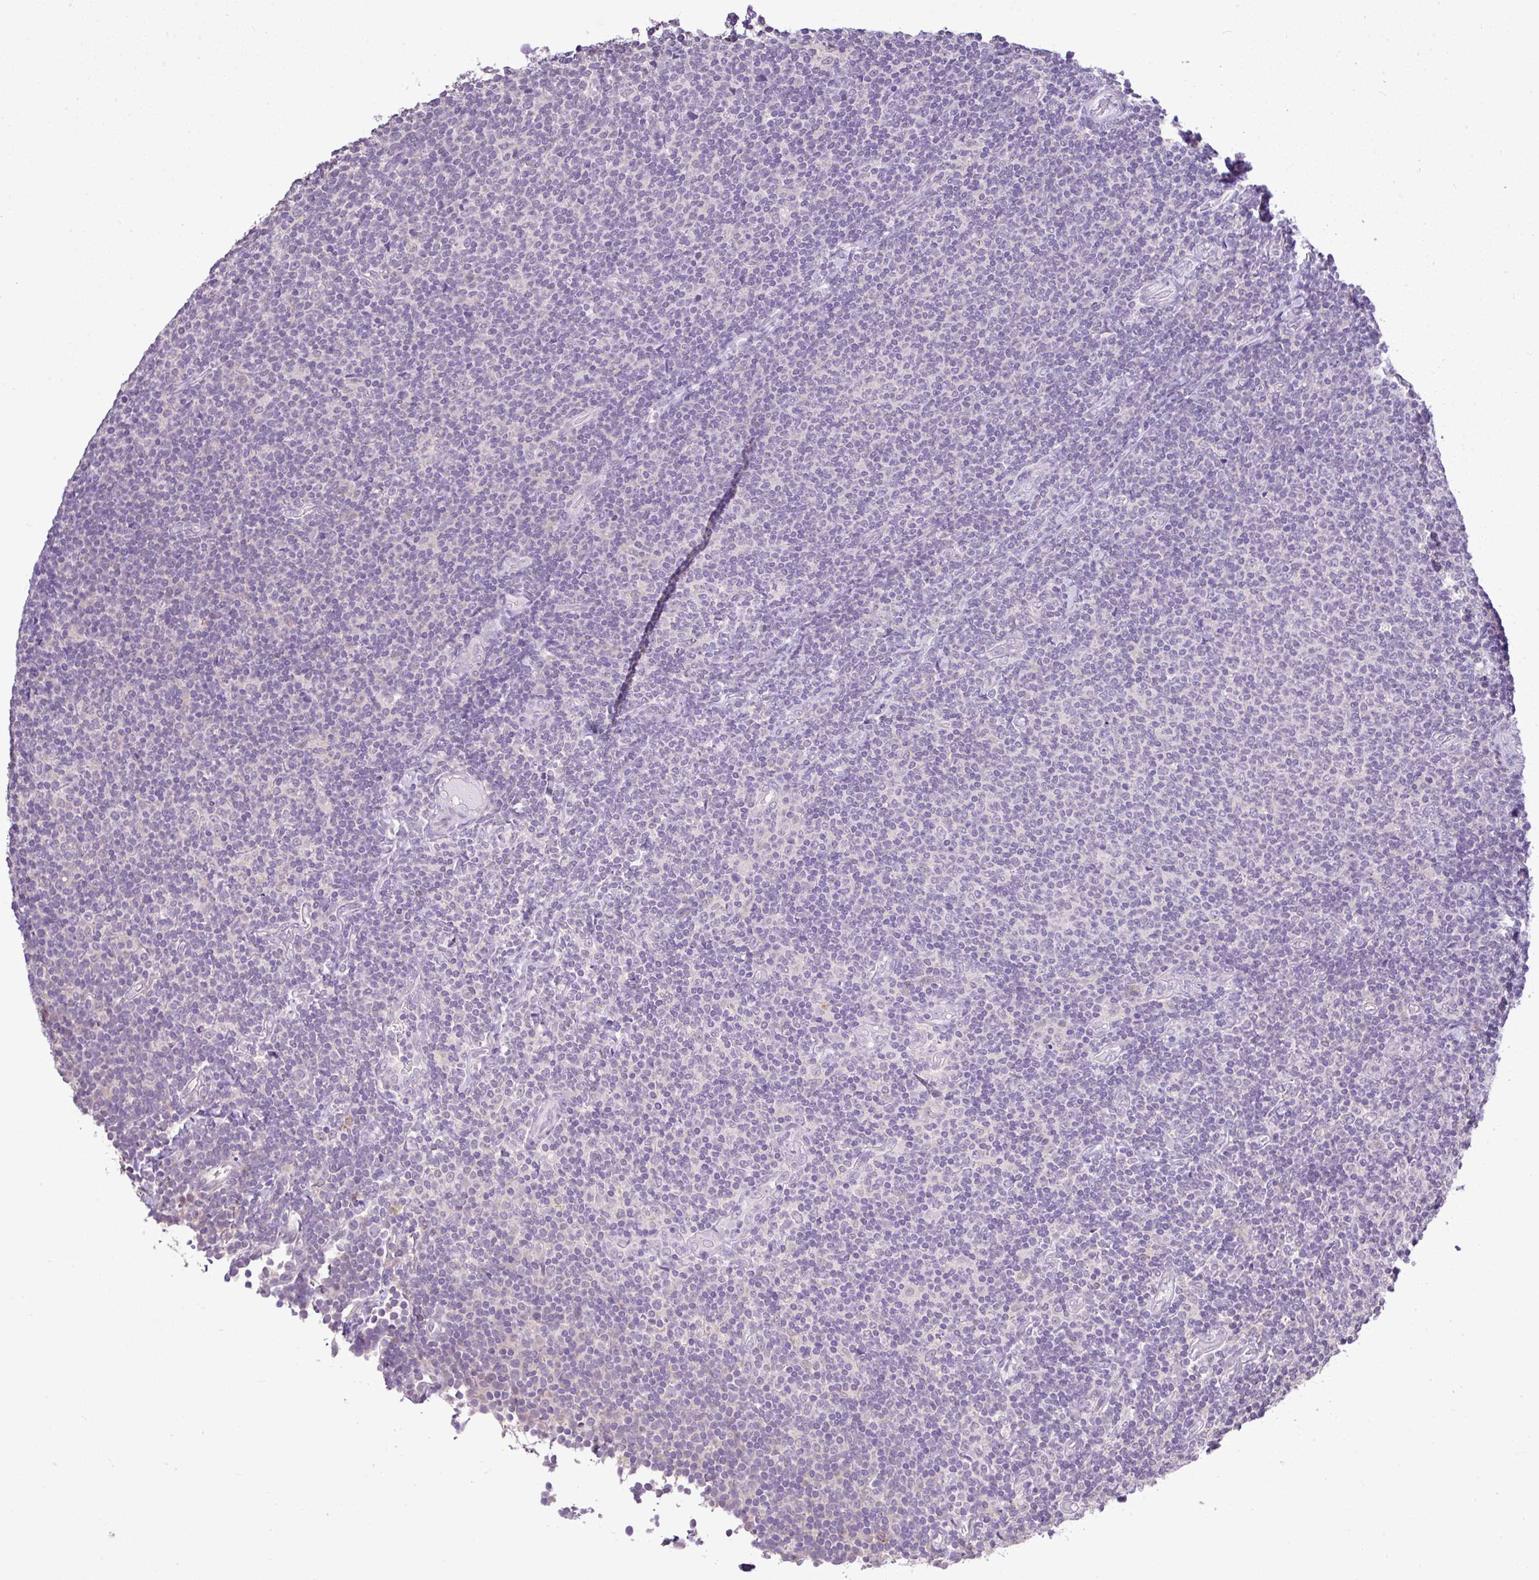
{"staining": {"intensity": "negative", "quantity": "none", "location": "none"}, "tissue": "lymphoma", "cell_type": "Tumor cells", "image_type": "cancer", "snomed": [{"axis": "morphology", "description": "Malignant lymphoma, non-Hodgkin's type, Low grade"}, {"axis": "topography", "description": "Lymph node"}], "caption": "Immunohistochemical staining of lymphoma displays no significant staining in tumor cells. (DAB (3,3'-diaminobenzidine) IHC, high magnification).", "gene": "CTU1", "patient": {"sex": "male", "age": 52}}